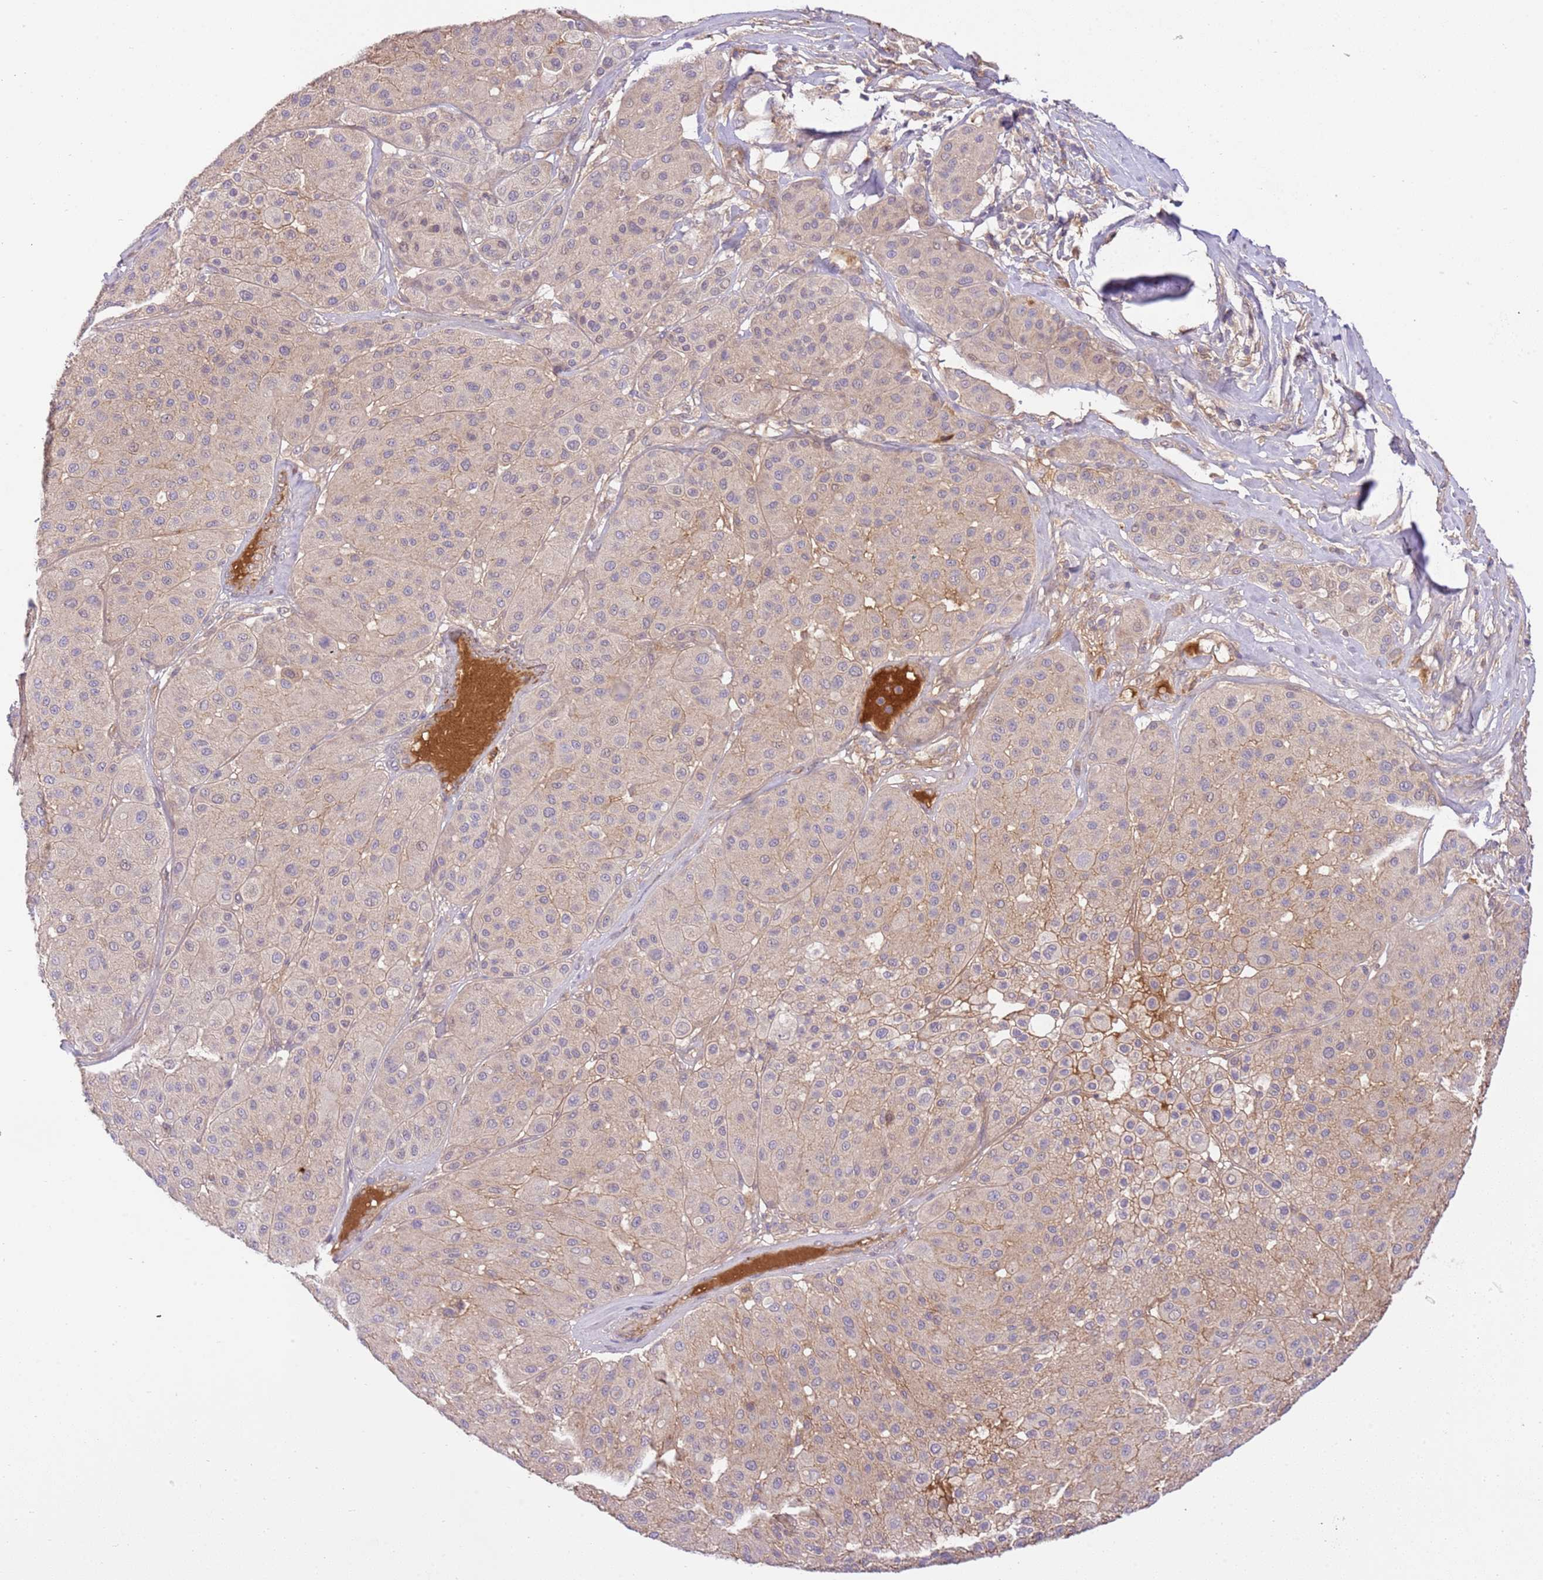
{"staining": {"intensity": "weak", "quantity": "<25%", "location": "cytoplasmic/membranous"}, "tissue": "melanoma", "cell_type": "Tumor cells", "image_type": "cancer", "snomed": [{"axis": "morphology", "description": "Malignant melanoma, Metastatic site"}, {"axis": "topography", "description": "Smooth muscle"}], "caption": "The micrograph displays no significant staining in tumor cells of melanoma. Brightfield microscopy of immunohistochemistry (IHC) stained with DAB (brown) and hematoxylin (blue), captured at high magnification.", "gene": "C8G", "patient": {"sex": "male", "age": 41}}